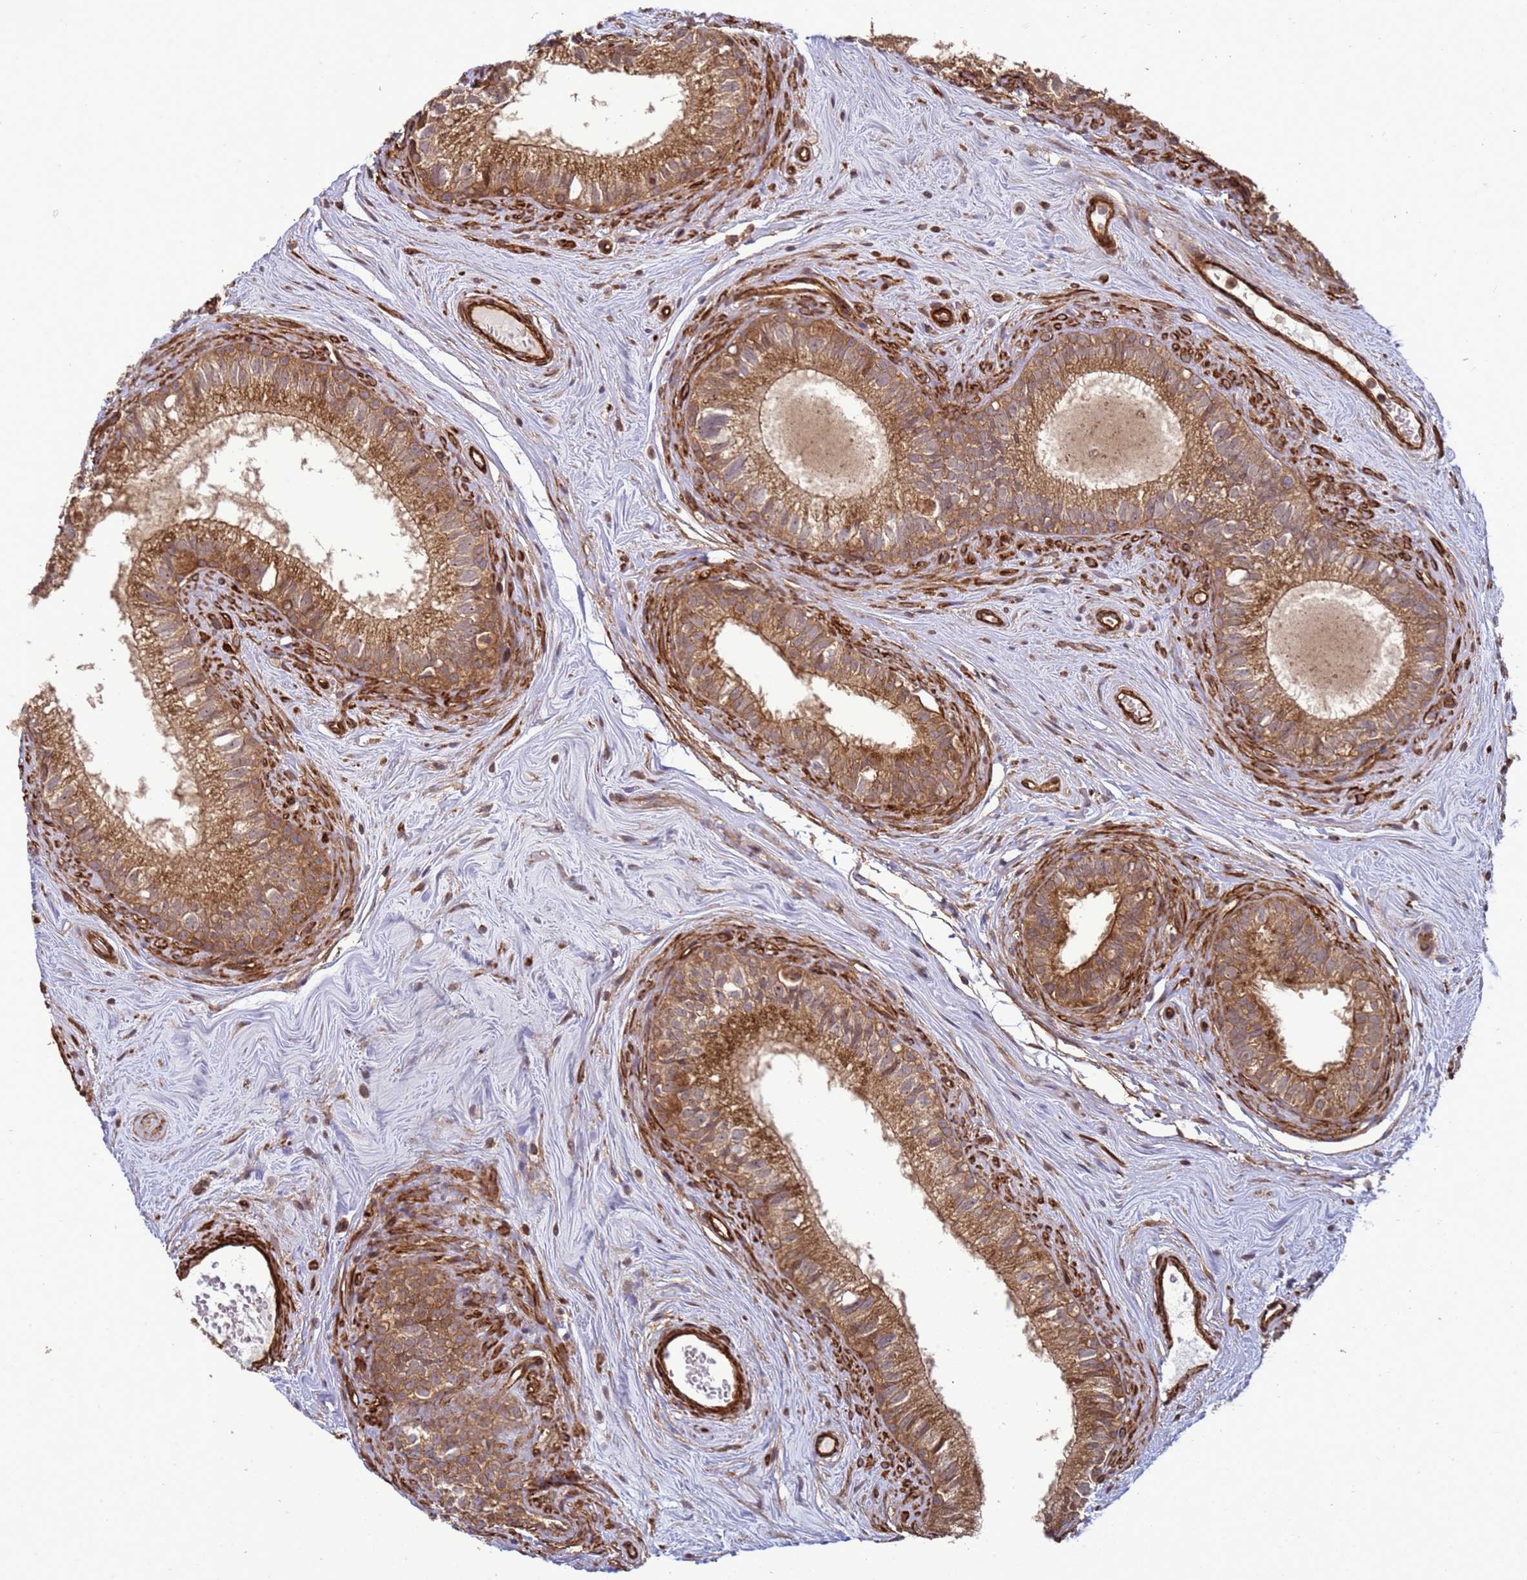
{"staining": {"intensity": "strong", "quantity": ">75%", "location": "cytoplasmic/membranous"}, "tissue": "epididymis", "cell_type": "Glandular cells", "image_type": "normal", "snomed": [{"axis": "morphology", "description": "Normal tissue, NOS"}, {"axis": "topography", "description": "Epididymis"}], "caption": "Human epididymis stained for a protein (brown) demonstrates strong cytoplasmic/membranous positive expression in approximately >75% of glandular cells.", "gene": "CNOT1", "patient": {"sex": "male", "age": 71}}